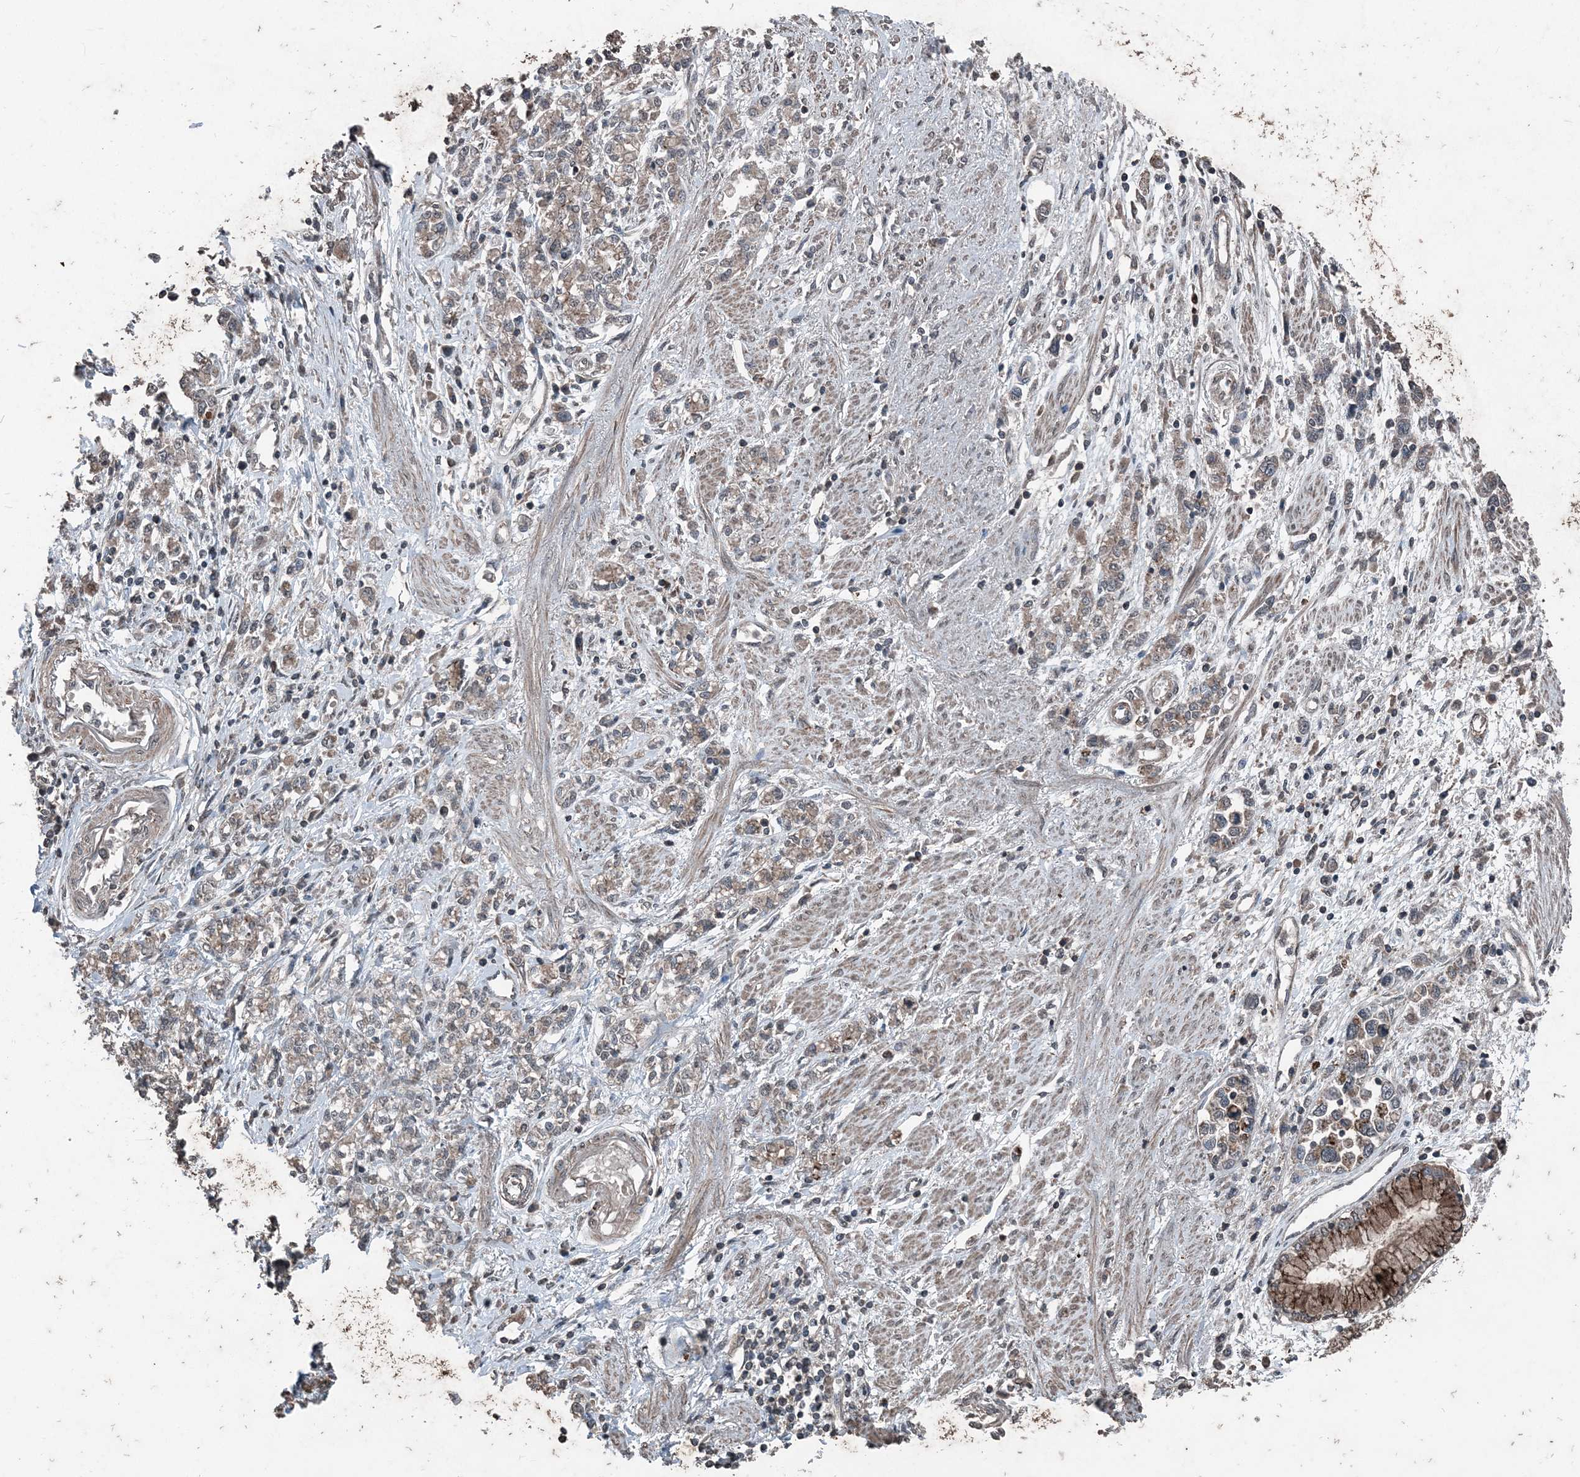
{"staining": {"intensity": "weak", "quantity": "25%-75%", "location": "cytoplasmic/membranous"}, "tissue": "stomach cancer", "cell_type": "Tumor cells", "image_type": "cancer", "snomed": [{"axis": "morphology", "description": "Adenocarcinoma, NOS"}, {"axis": "topography", "description": "Stomach"}], "caption": "Weak cytoplasmic/membranous protein expression is present in approximately 25%-75% of tumor cells in stomach cancer.", "gene": "CFL1", "patient": {"sex": "female", "age": 76}}